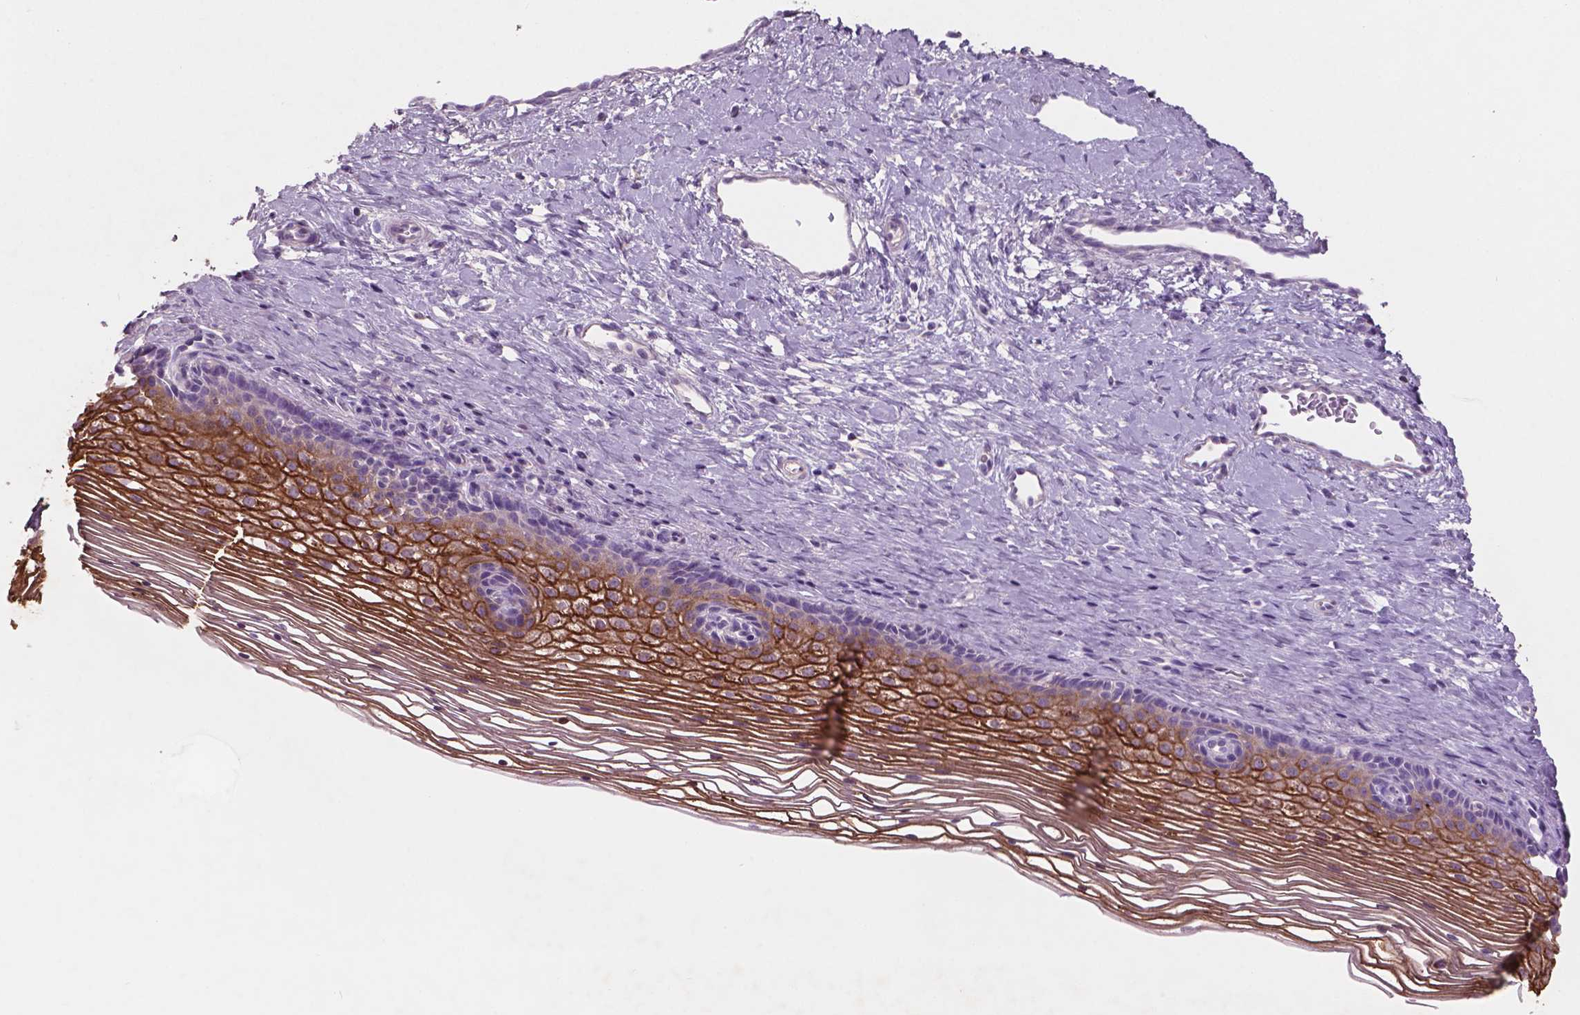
{"staining": {"intensity": "negative", "quantity": "none", "location": "none"}, "tissue": "cervix", "cell_type": "Glandular cells", "image_type": "normal", "snomed": [{"axis": "morphology", "description": "Normal tissue, NOS"}, {"axis": "topography", "description": "Cervix"}], "caption": "High power microscopy image of an IHC micrograph of normal cervix, revealing no significant expression in glandular cells.", "gene": "SBSN", "patient": {"sex": "female", "age": 34}}